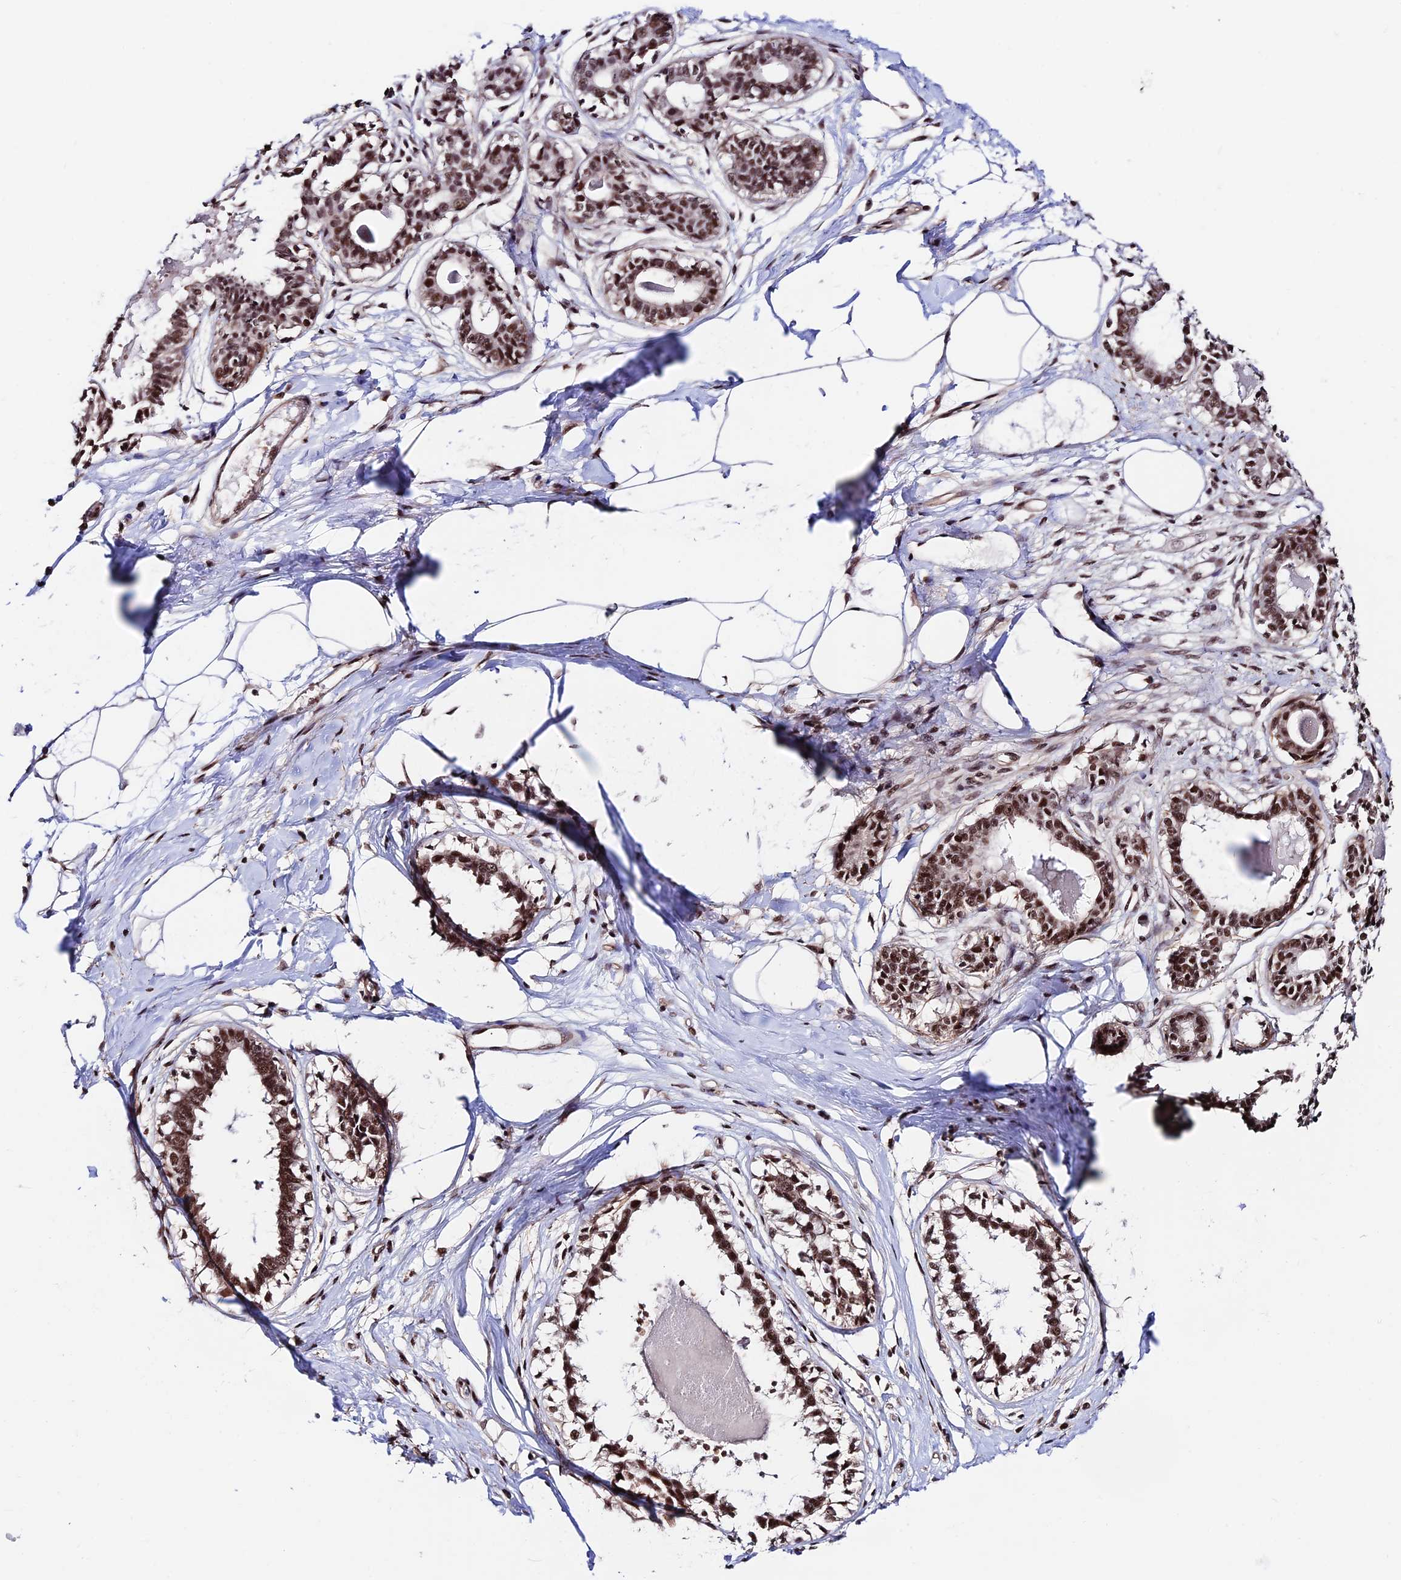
{"staining": {"intensity": "moderate", "quantity": ">75%", "location": "nuclear"}, "tissue": "breast", "cell_type": "Adipocytes", "image_type": "normal", "snomed": [{"axis": "morphology", "description": "Normal tissue, NOS"}, {"axis": "topography", "description": "Breast"}], "caption": "A brown stain shows moderate nuclear positivity of a protein in adipocytes of normal breast. (Brightfield microscopy of DAB IHC at high magnification).", "gene": "RBM42", "patient": {"sex": "female", "age": 45}}